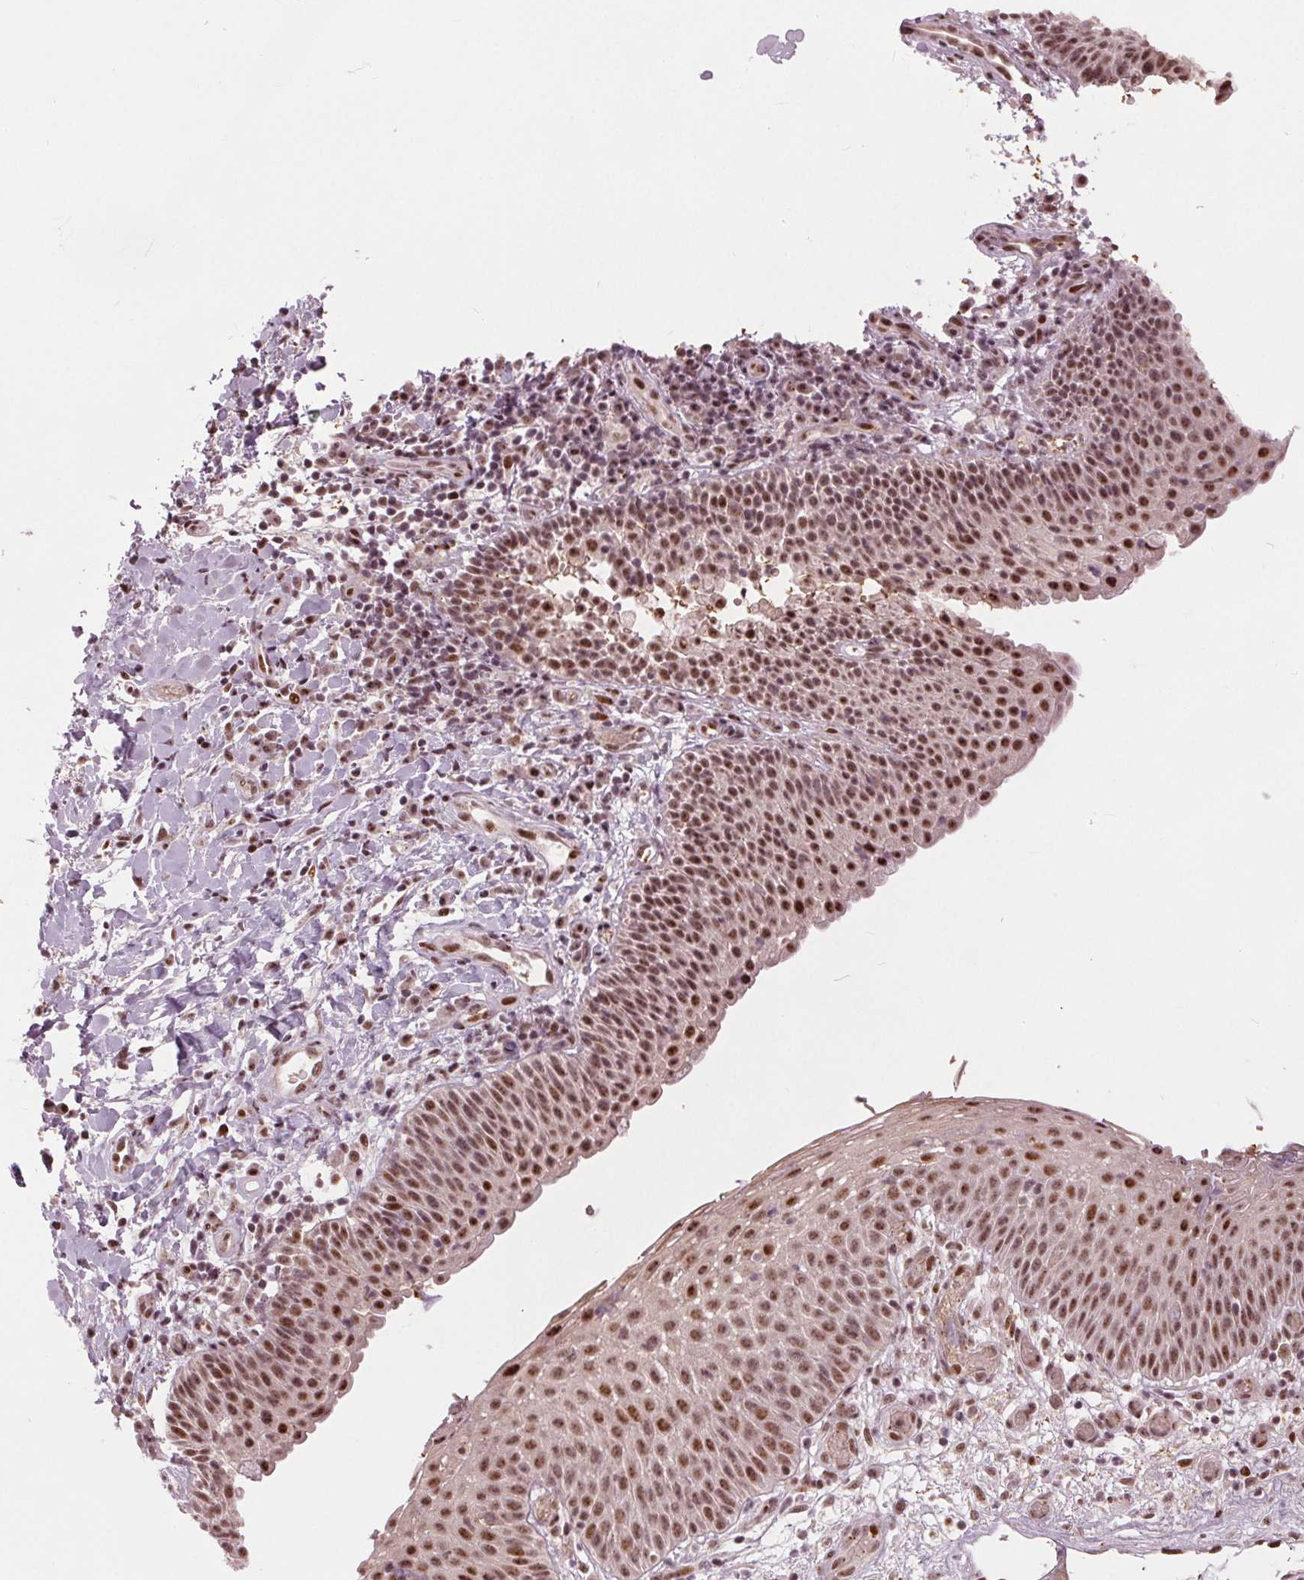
{"staining": {"intensity": "moderate", "quantity": ">75%", "location": "nuclear"}, "tissue": "nasopharynx", "cell_type": "Respiratory epithelial cells", "image_type": "normal", "snomed": [{"axis": "morphology", "description": "Normal tissue, NOS"}, {"axis": "morphology", "description": "Inflammation, NOS"}, {"axis": "topography", "description": "Nasopharynx"}], "caption": "The micrograph shows staining of unremarkable nasopharynx, revealing moderate nuclear protein positivity (brown color) within respiratory epithelial cells.", "gene": "TTC34", "patient": {"sex": "male", "age": 54}}